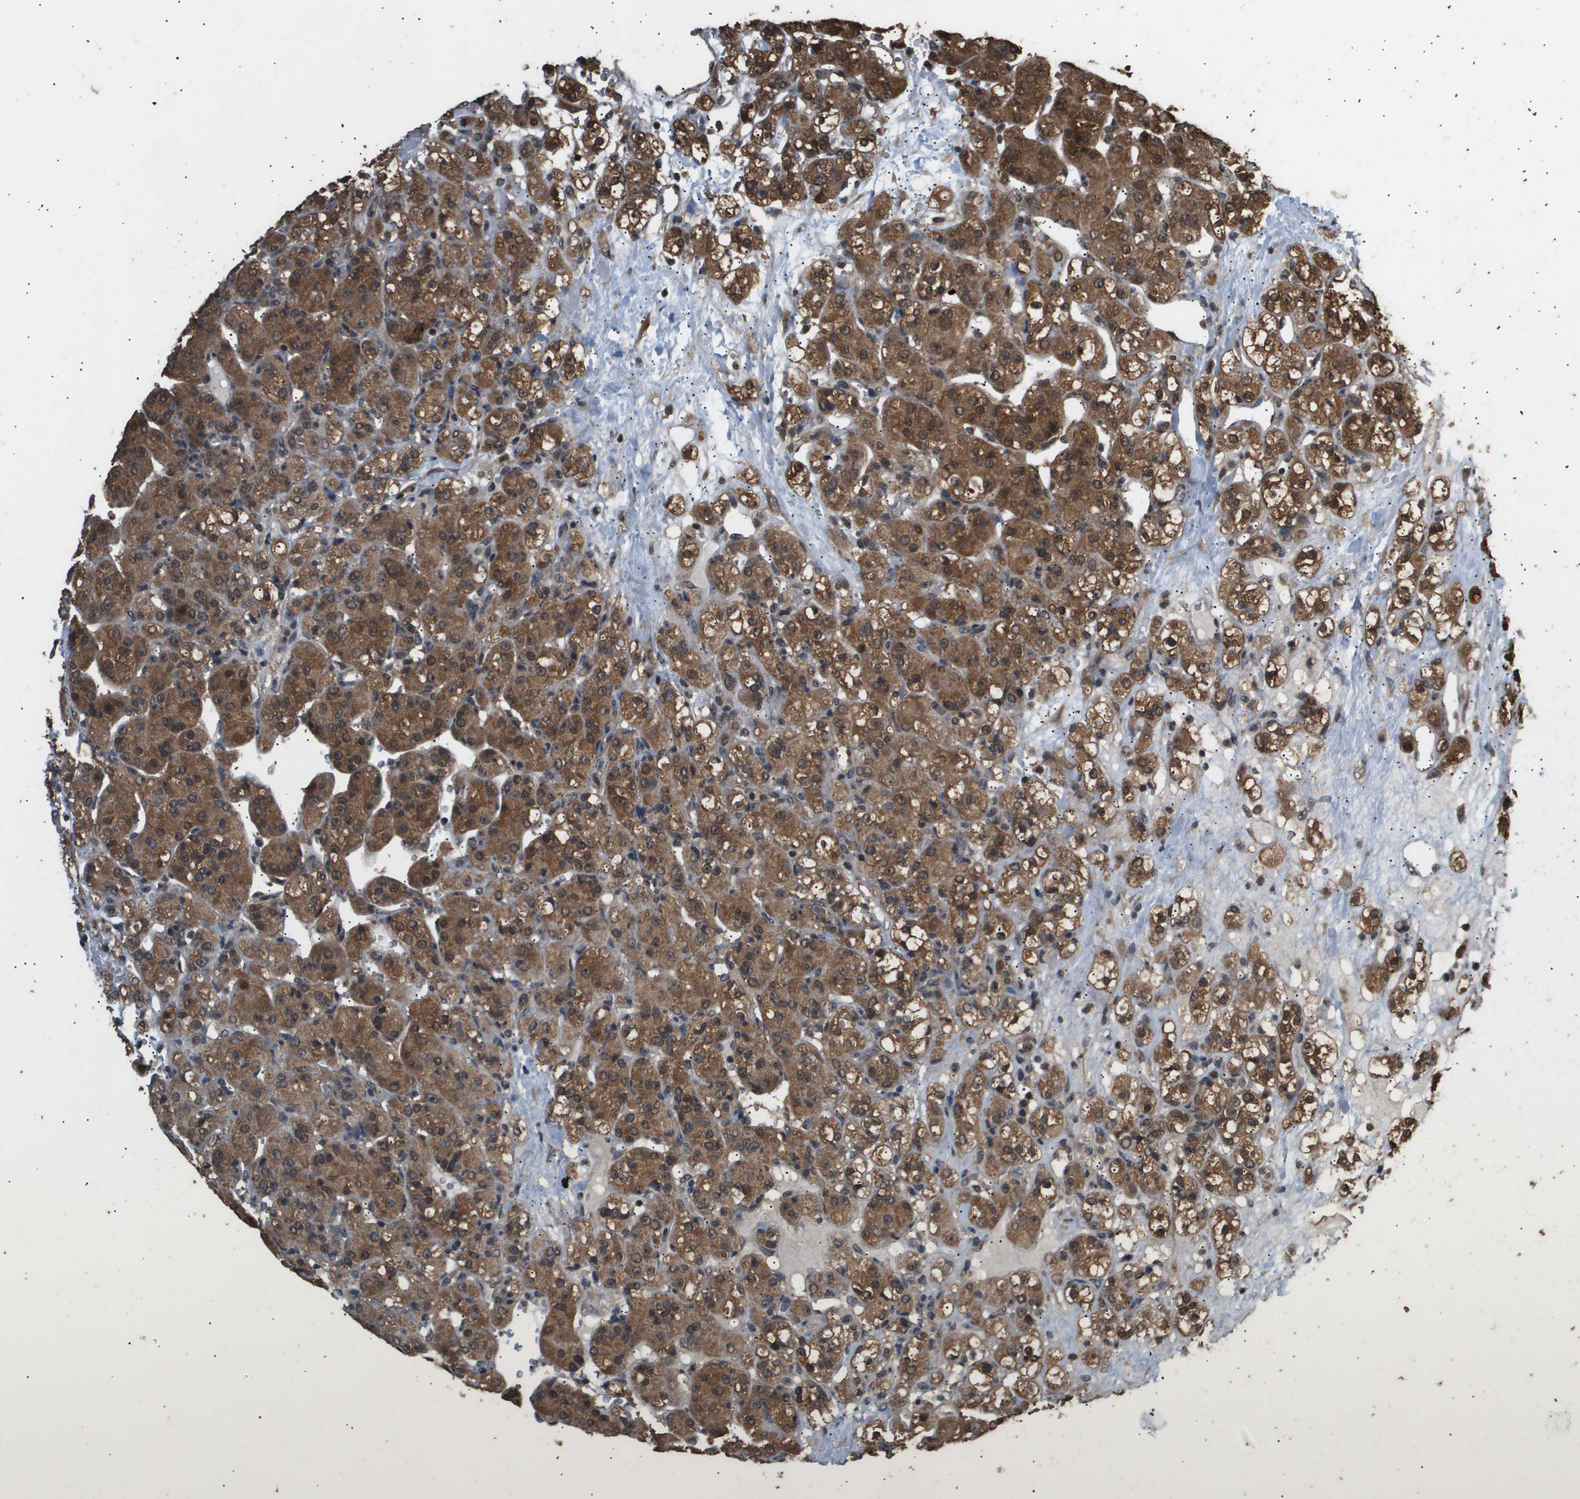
{"staining": {"intensity": "moderate", "quantity": ">75%", "location": "cytoplasmic/membranous,nuclear"}, "tissue": "renal cancer", "cell_type": "Tumor cells", "image_type": "cancer", "snomed": [{"axis": "morphology", "description": "Normal tissue, NOS"}, {"axis": "morphology", "description": "Adenocarcinoma, NOS"}, {"axis": "topography", "description": "Kidney"}], "caption": "Human renal cancer stained with a brown dye shows moderate cytoplasmic/membranous and nuclear positive staining in approximately >75% of tumor cells.", "gene": "ING1", "patient": {"sex": "male", "age": 61}}